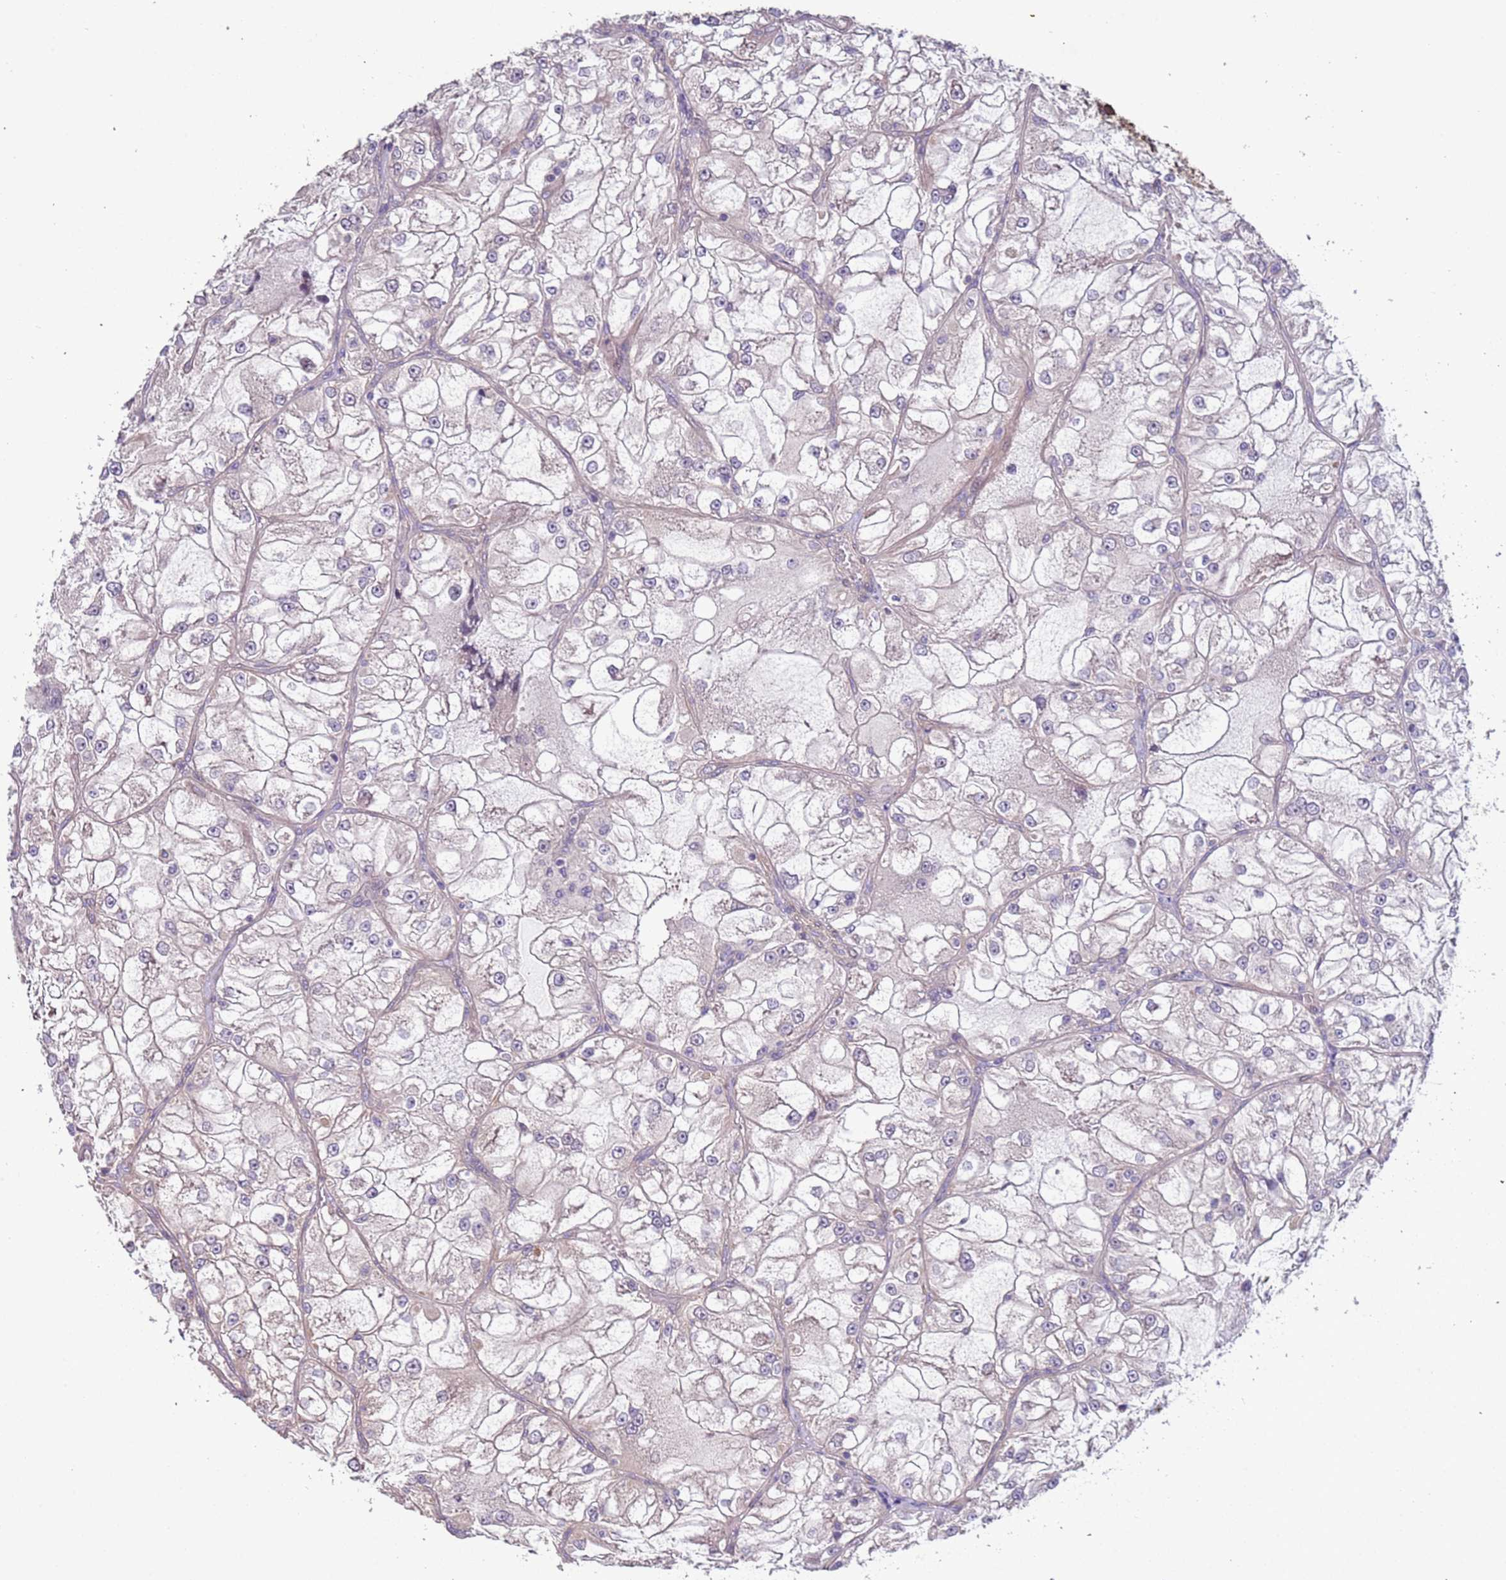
{"staining": {"intensity": "weak", "quantity": "<25%", "location": "cytoplasmic/membranous"}, "tissue": "renal cancer", "cell_type": "Tumor cells", "image_type": "cancer", "snomed": [{"axis": "morphology", "description": "Adenocarcinoma, NOS"}, {"axis": "topography", "description": "Kidney"}], "caption": "Renal cancer stained for a protein using immunohistochemistry (IHC) displays no staining tumor cells.", "gene": "LAMB4", "patient": {"sex": "female", "age": 72}}